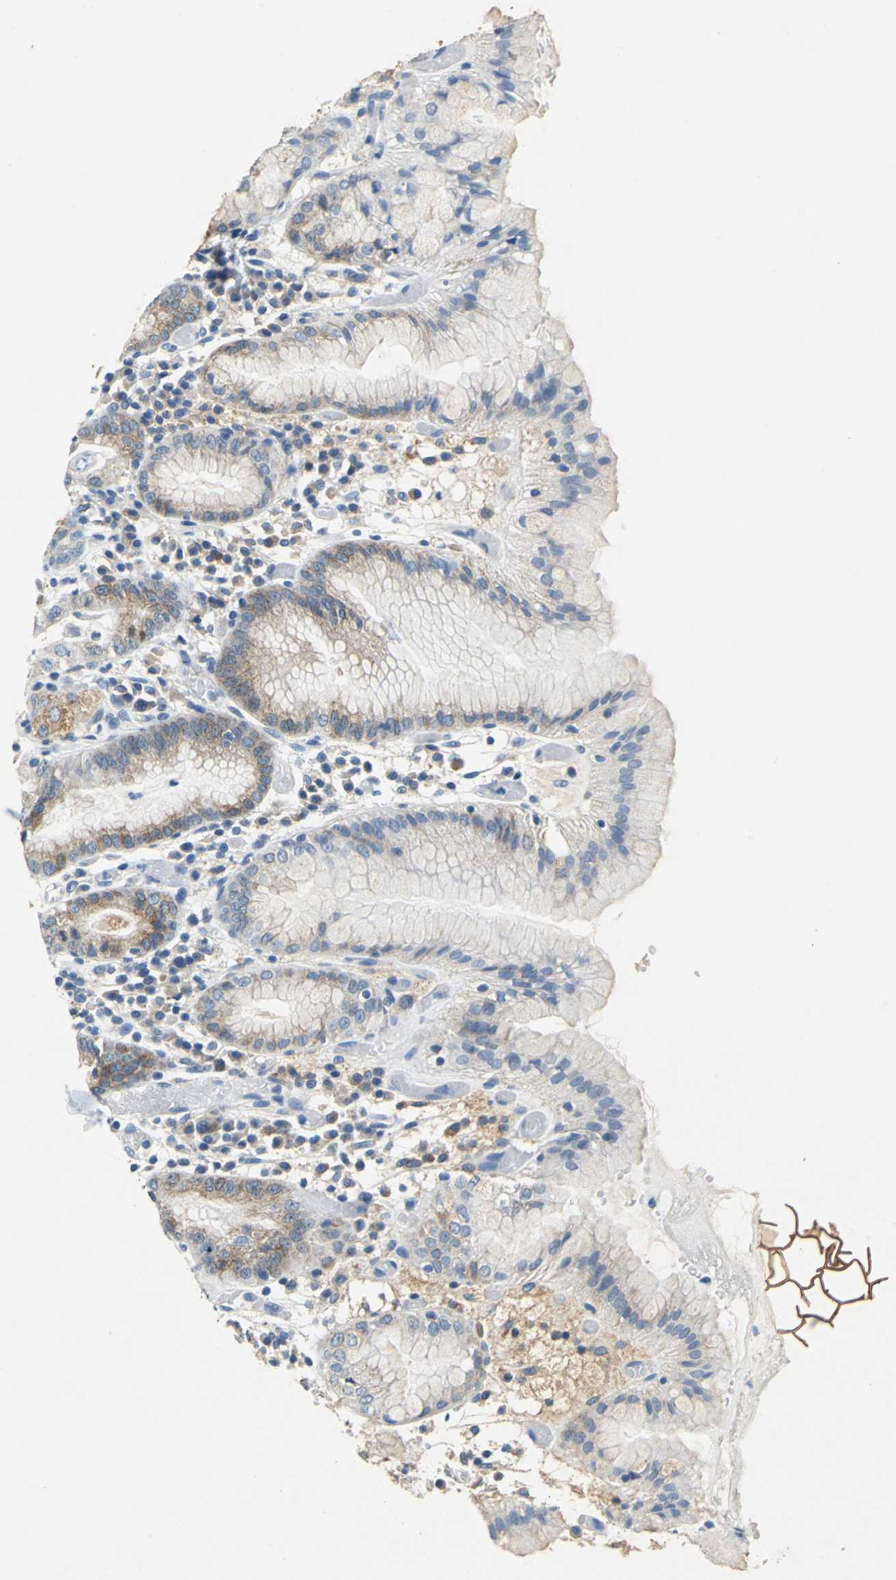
{"staining": {"intensity": "moderate", "quantity": "<25%", "location": "cytoplasmic/membranous"}, "tissue": "stomach", "cell_type": "Glandular cells", "image_type": "normal", "snomed": [{"axis": "morphology", "description": "Normal tissue, NOS"}, {"axis": "topography", "description": "Stomach"}, {"axis": "topography", "description": "Stomach, lower"}], "caption": "Immunohistochemical staining of unremarkable stomach shows moderate cytoplasmic/membranous protein positivity in approximately <25% of glandular cells.", "gene": "TEX264", "patient": {"sex": "female", "age": 75}}